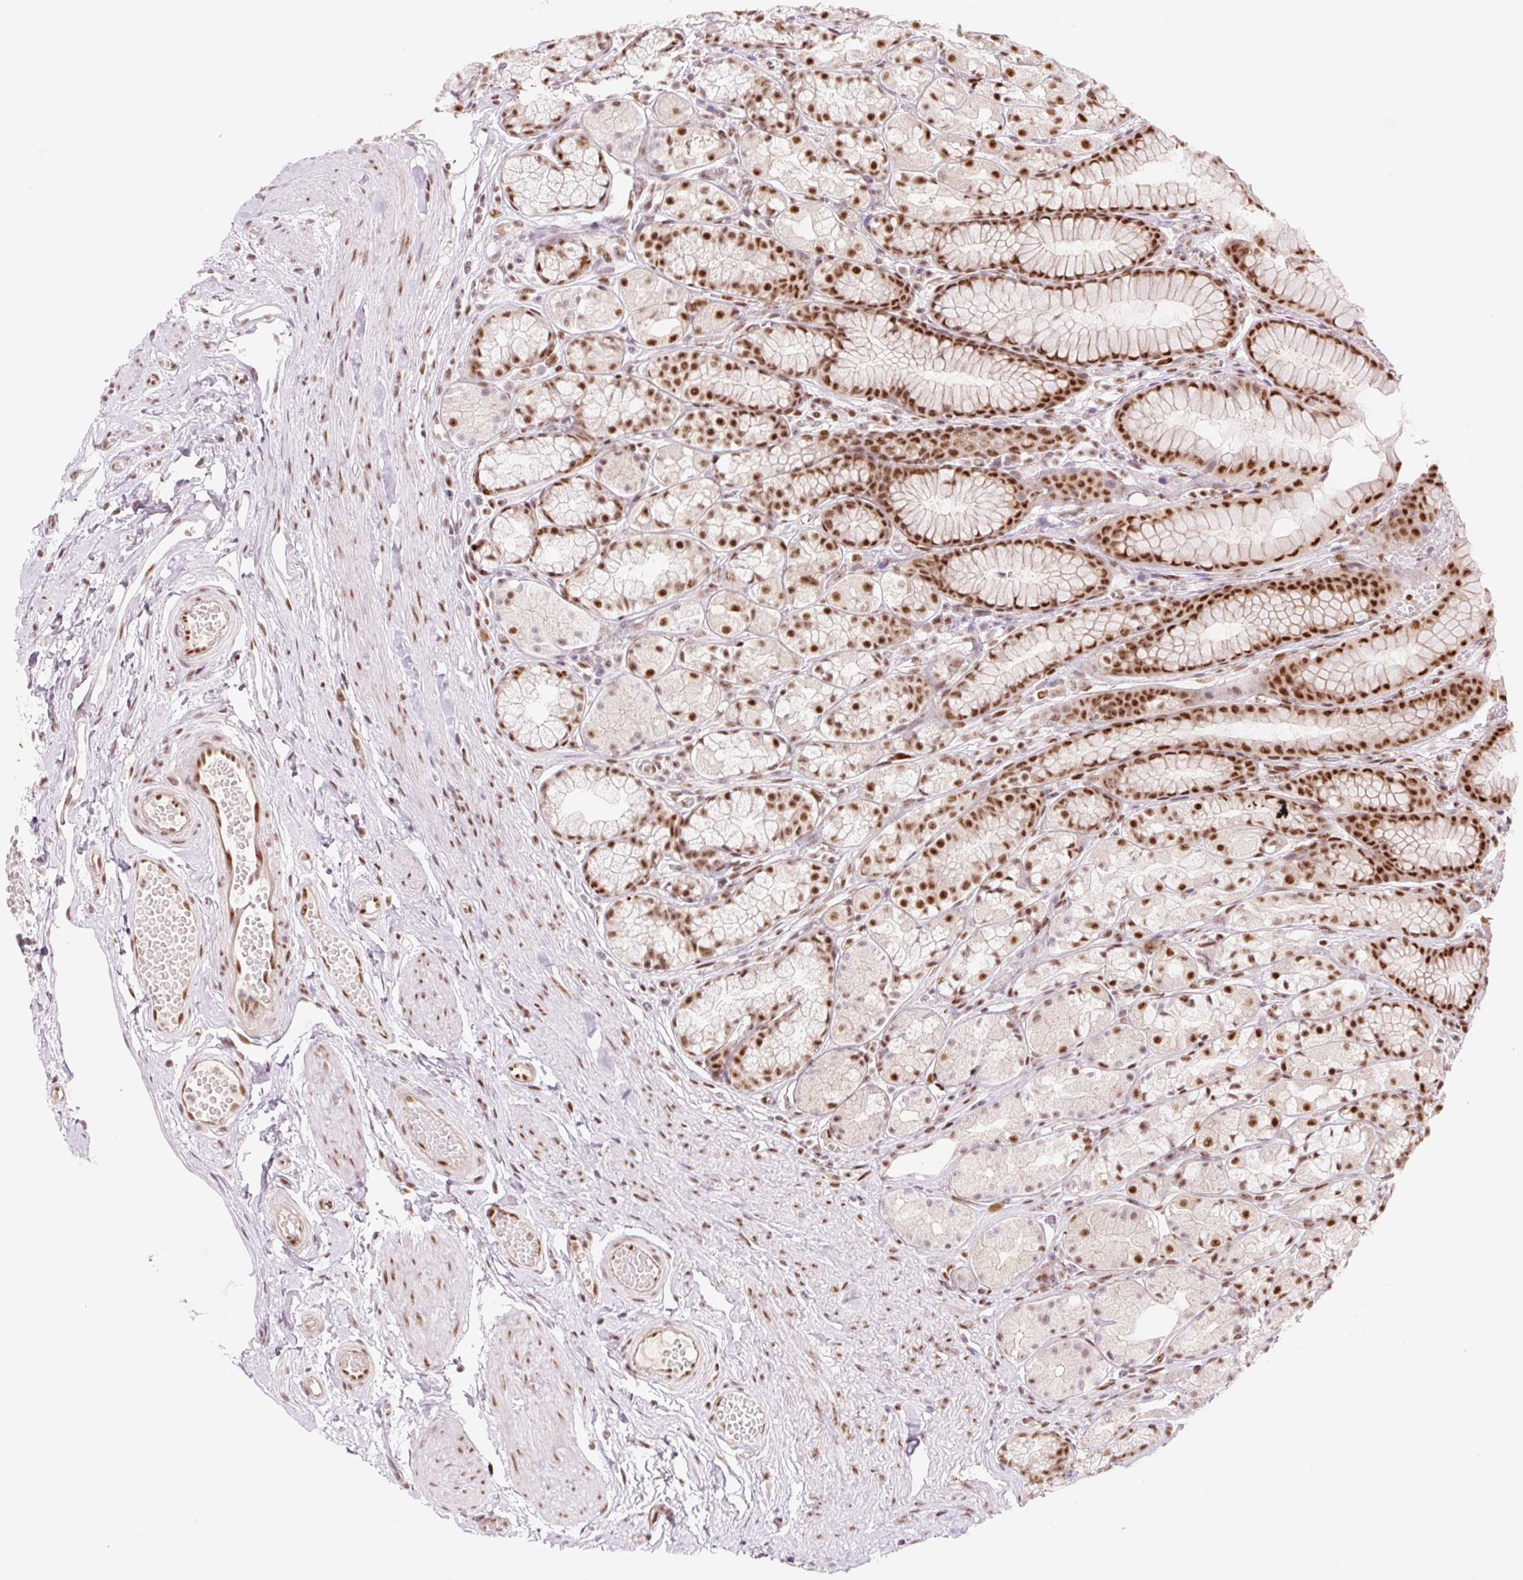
{"staining": {"intensity": "strong", "quantity": ">75%", "location": "nuclear"}, "tissue": "stomach", "cell_type": "Glandular cells", "image_type": "normal", "snomed": [{"axis": "morphology", "description": "Normal tissue, NOS"}, {"axis": "topography", "description": "Smooth muscle"}, {"axis": "topography", "description": "Stomach"}], "caption": "Brown immunohistochemical staining in benign stomach reveals strong nuclear expression in about >75% of glandular cells.", "gene": "PRDM11", "patient": {"sex": "male", "age": 70}}